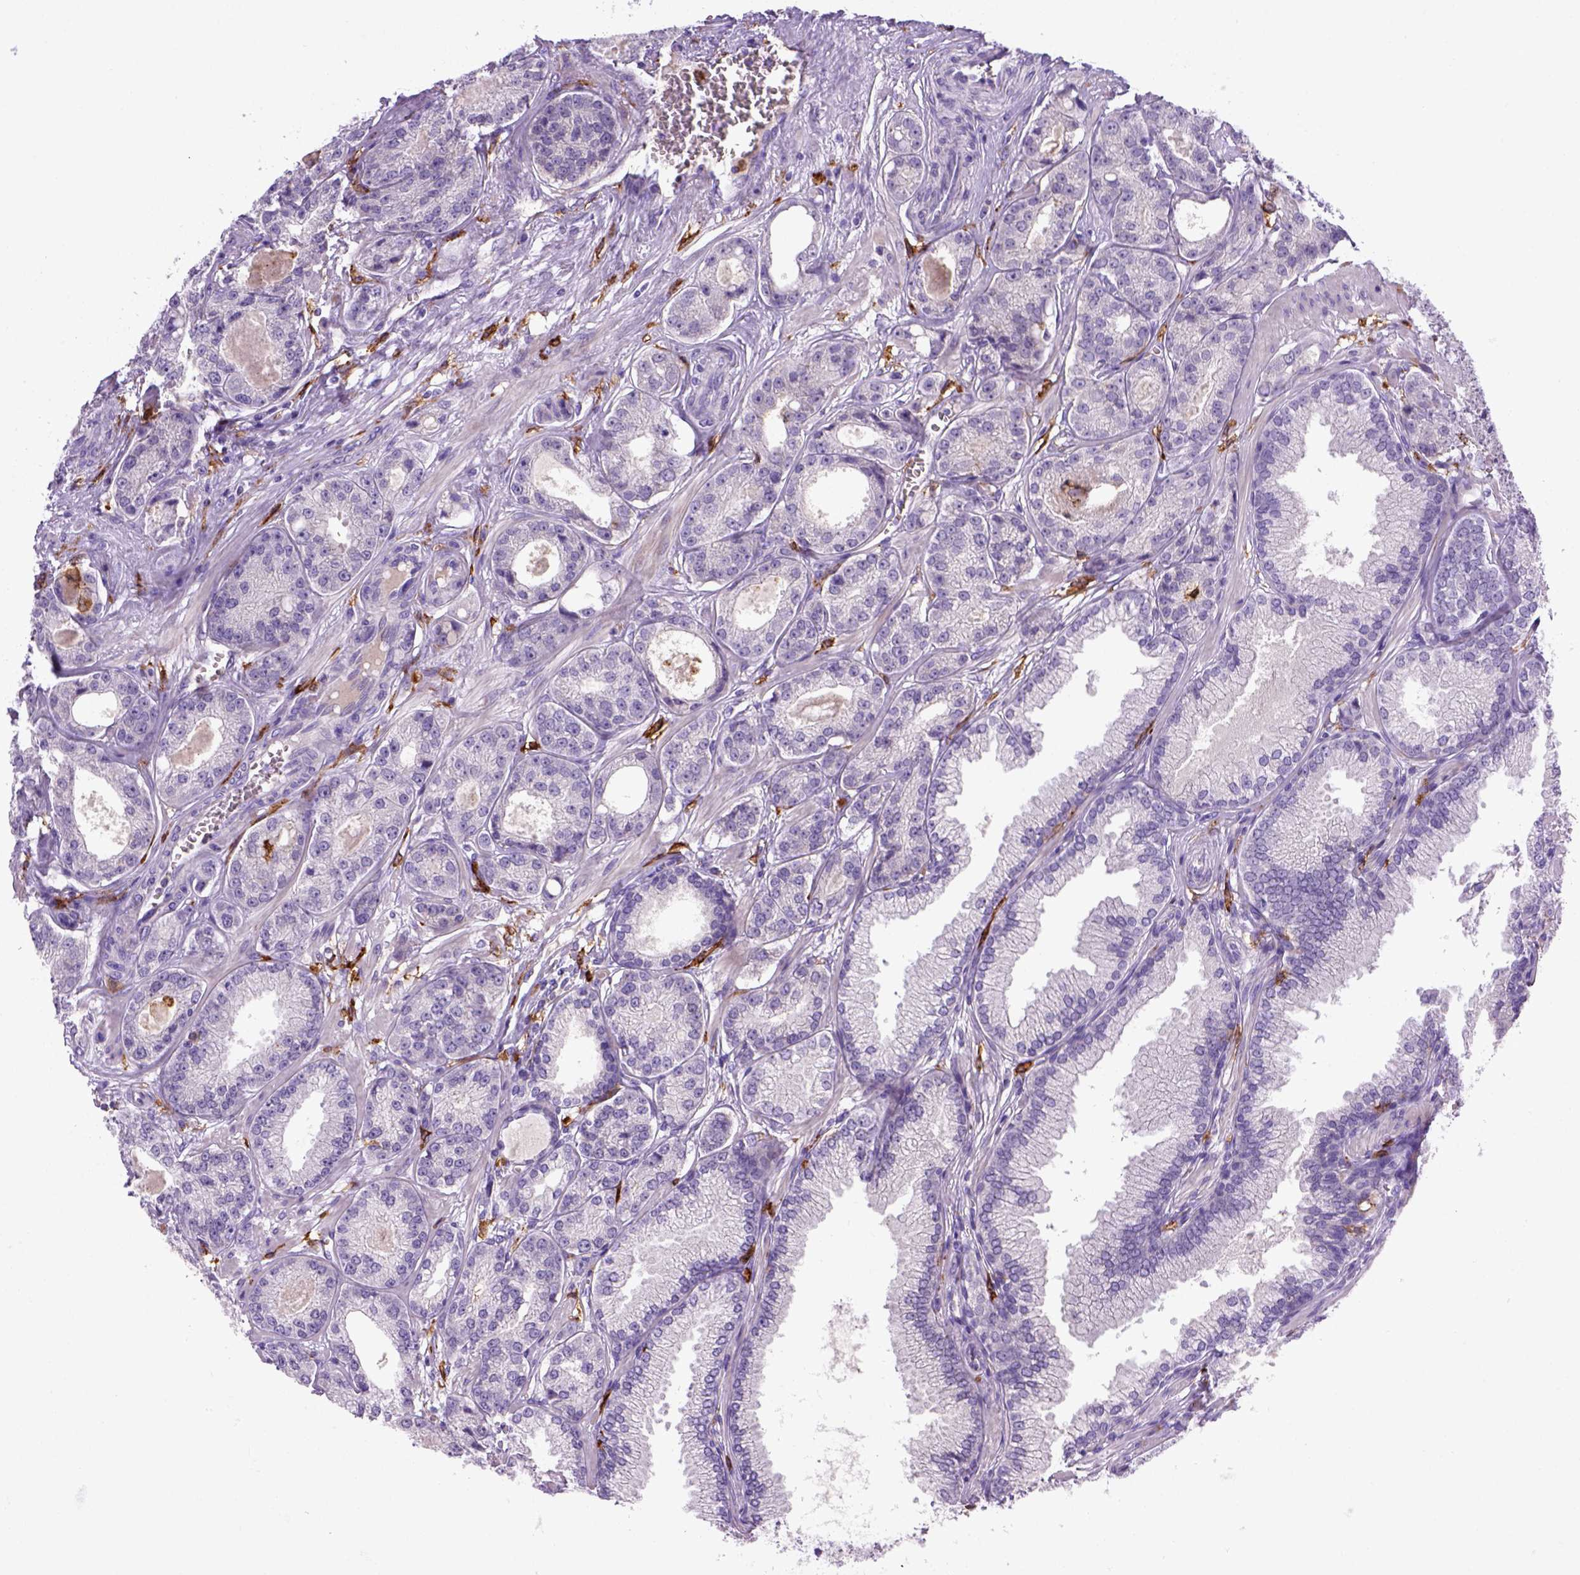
{"staining": {"intensity": "negative", "quantity": "none", "location": "none"}, "tissue": "prostate cancer", "cell_type": "Tumor cells", "image_type": "cancer", "snomed": [{"axis": "morphology", "description": "Adenocarcinoma, NOS"}, {"axis": "topography", "description": "Prostate"}], "caption": "An immunohistochemistry image of prostate cancer is shown. There is no staining in tumor cells of prostate cancer.", "gene": "CD14", "patient": {"sex": "male", "age": 64}}